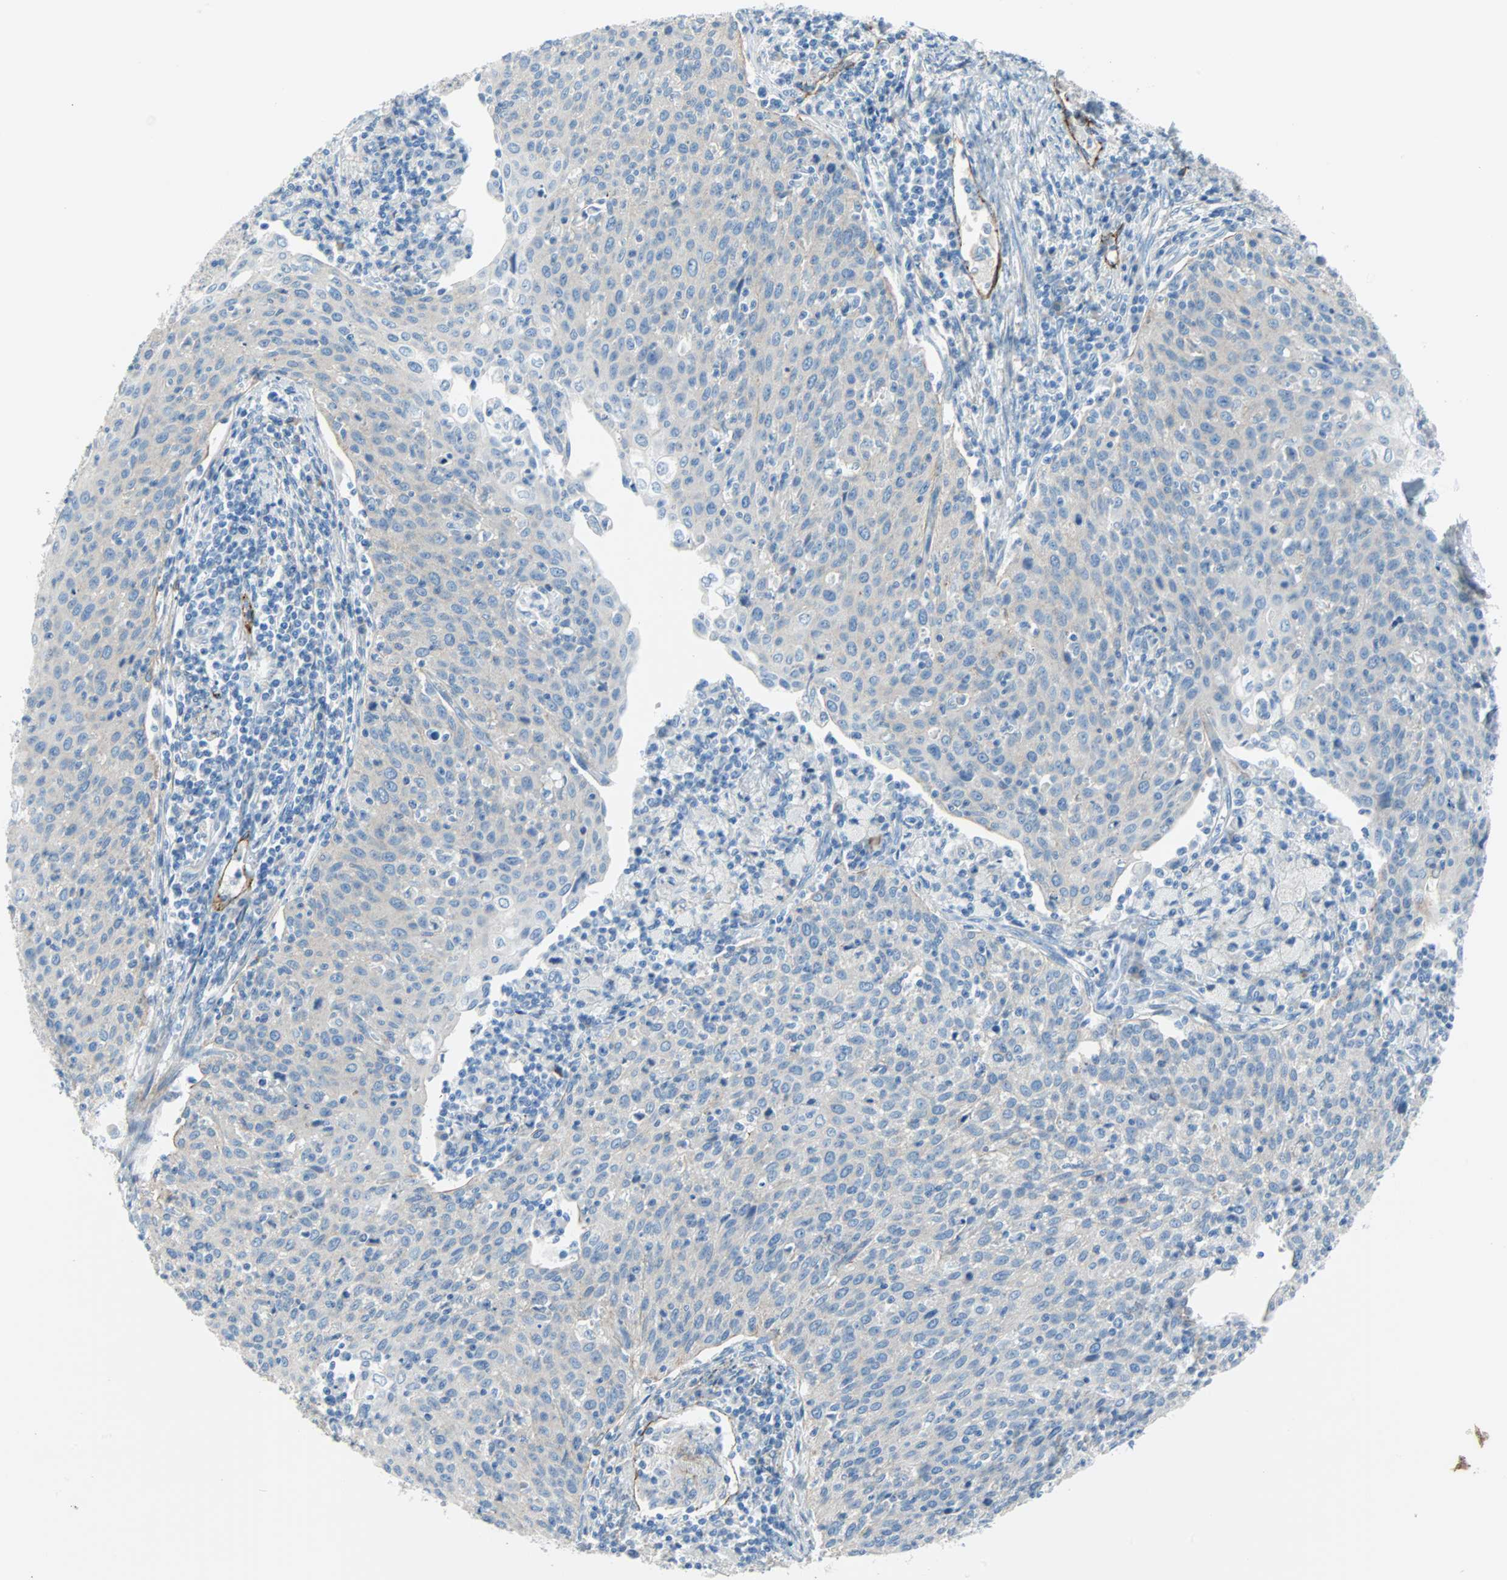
{"staining": {"intensity": "weak", "quantity": "25%-75%", "location": "cytoplasmic/membranous"}, "tissue": "cervical cancer", "cell_type": "Tumor cells", "image_type": "cancer", "snomed": [{"axis": "morphology", "description": "Squamous cell carcinoma, NOS"}, {"axis": "topography", "description": "Cervix"}], "caption": "Weak cytoplasmic/membranous protein staining is present in about 25%-75% of tumor cells in squamous cell carcinoma (cervical). Nuclei are stained in blue.", "gene": "PDPN", "patient": {"sex": "female", "age": 38}}